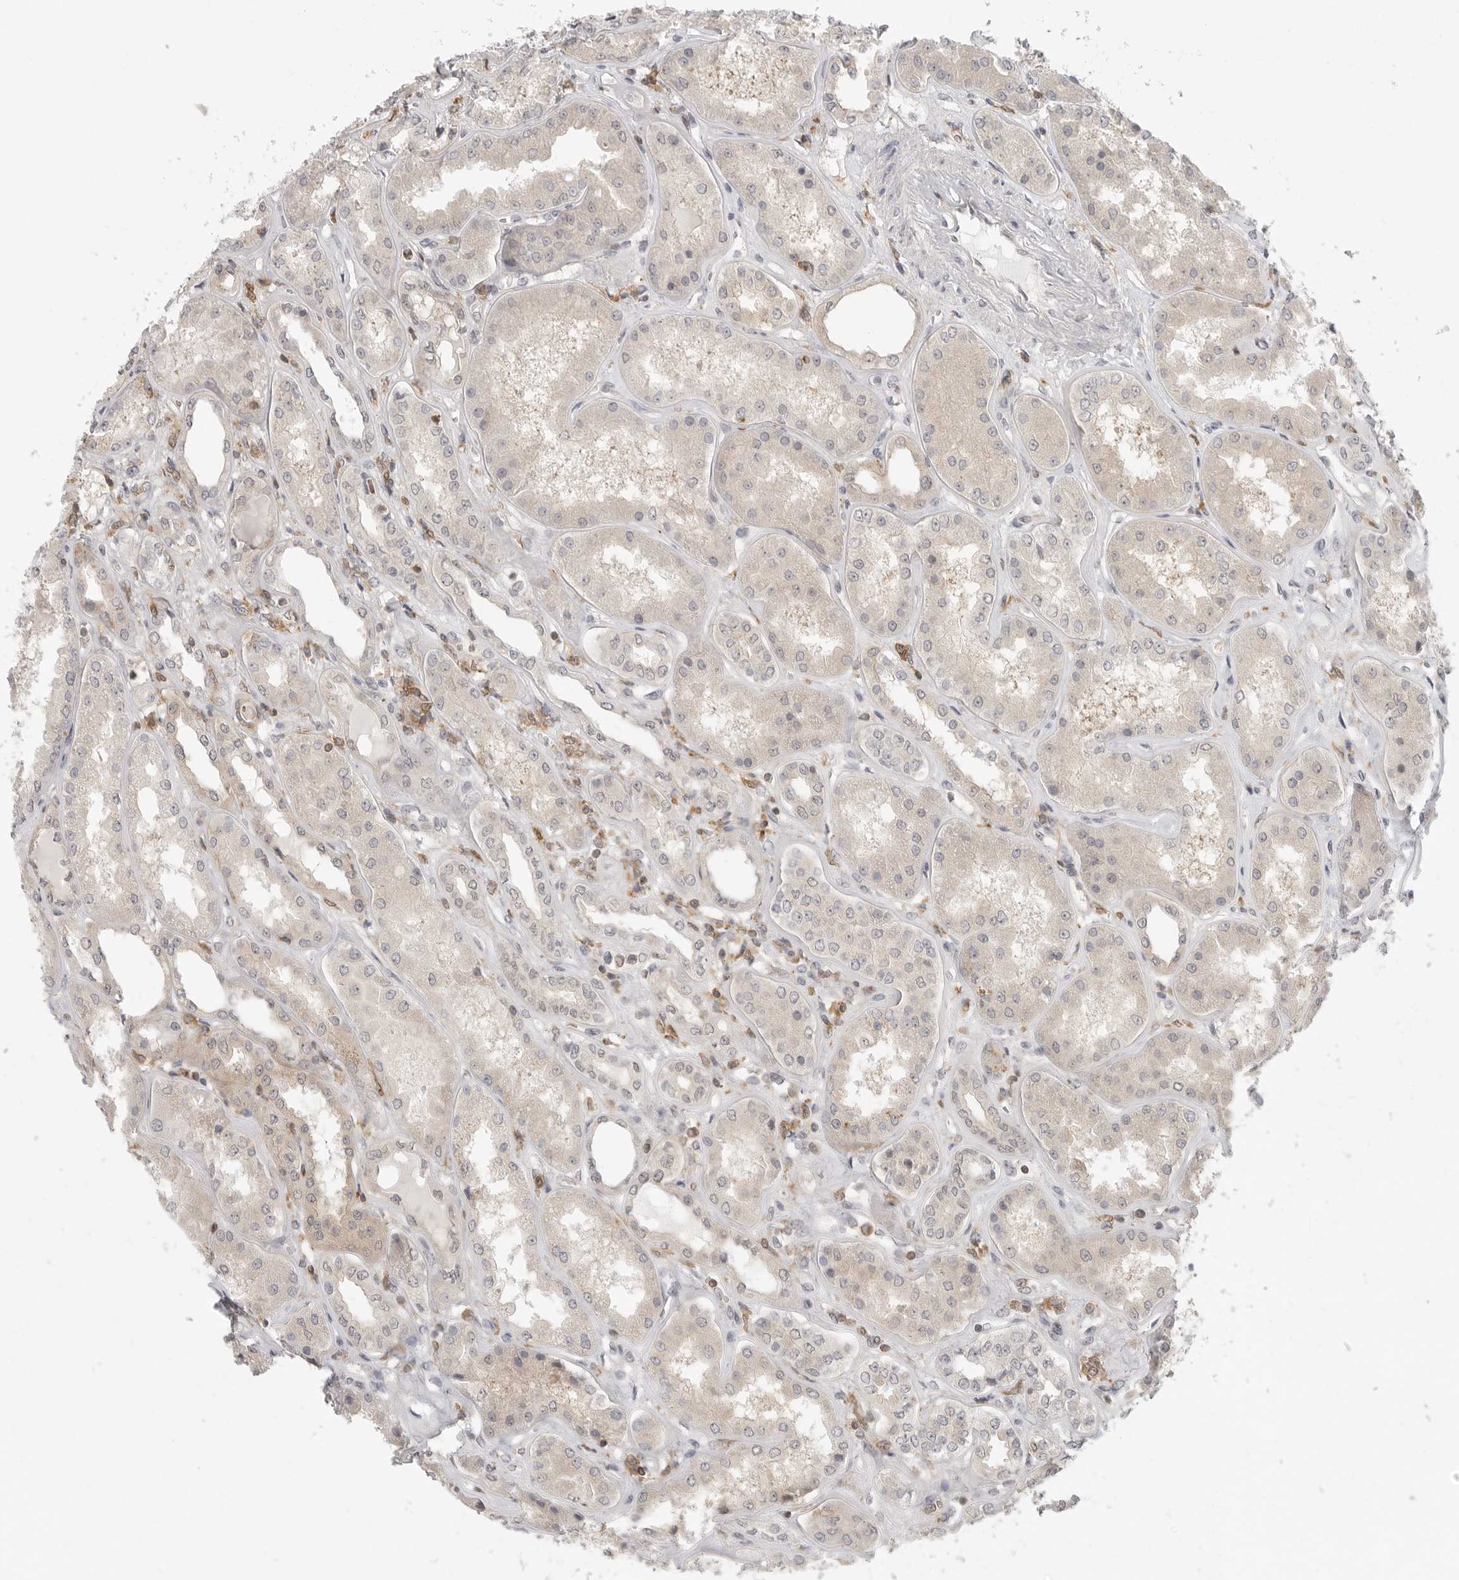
{"staining": {"intensity": "moderate", "quantity": ">75%", "location": "cytoplasmic/membranous"}, "tissue": "kidney", "cell_type": "Cells in glomeruli", "image_type": "normal", "snomed": [{"axis": "morphology", "description": "Normal tissue, NOS"}, {"axis": "topography", "description": "Kidney"}], "caption": "Immunohistochemistry (IHC) staining of benign kidney, which reveals medium levels of moderate cytoplasmic/membranous staining in about >75% of cells in glomeruli indicating moderate cytoplasmic/membranous protein expression. The staining was performed using DAB (3,3'-diaminobenzidine) (brown) for protein detection and nuclei were counterstained in hematoxylin (blue).", "gene": "DBNL", "patient": {"sex": "female", "age": 56}}